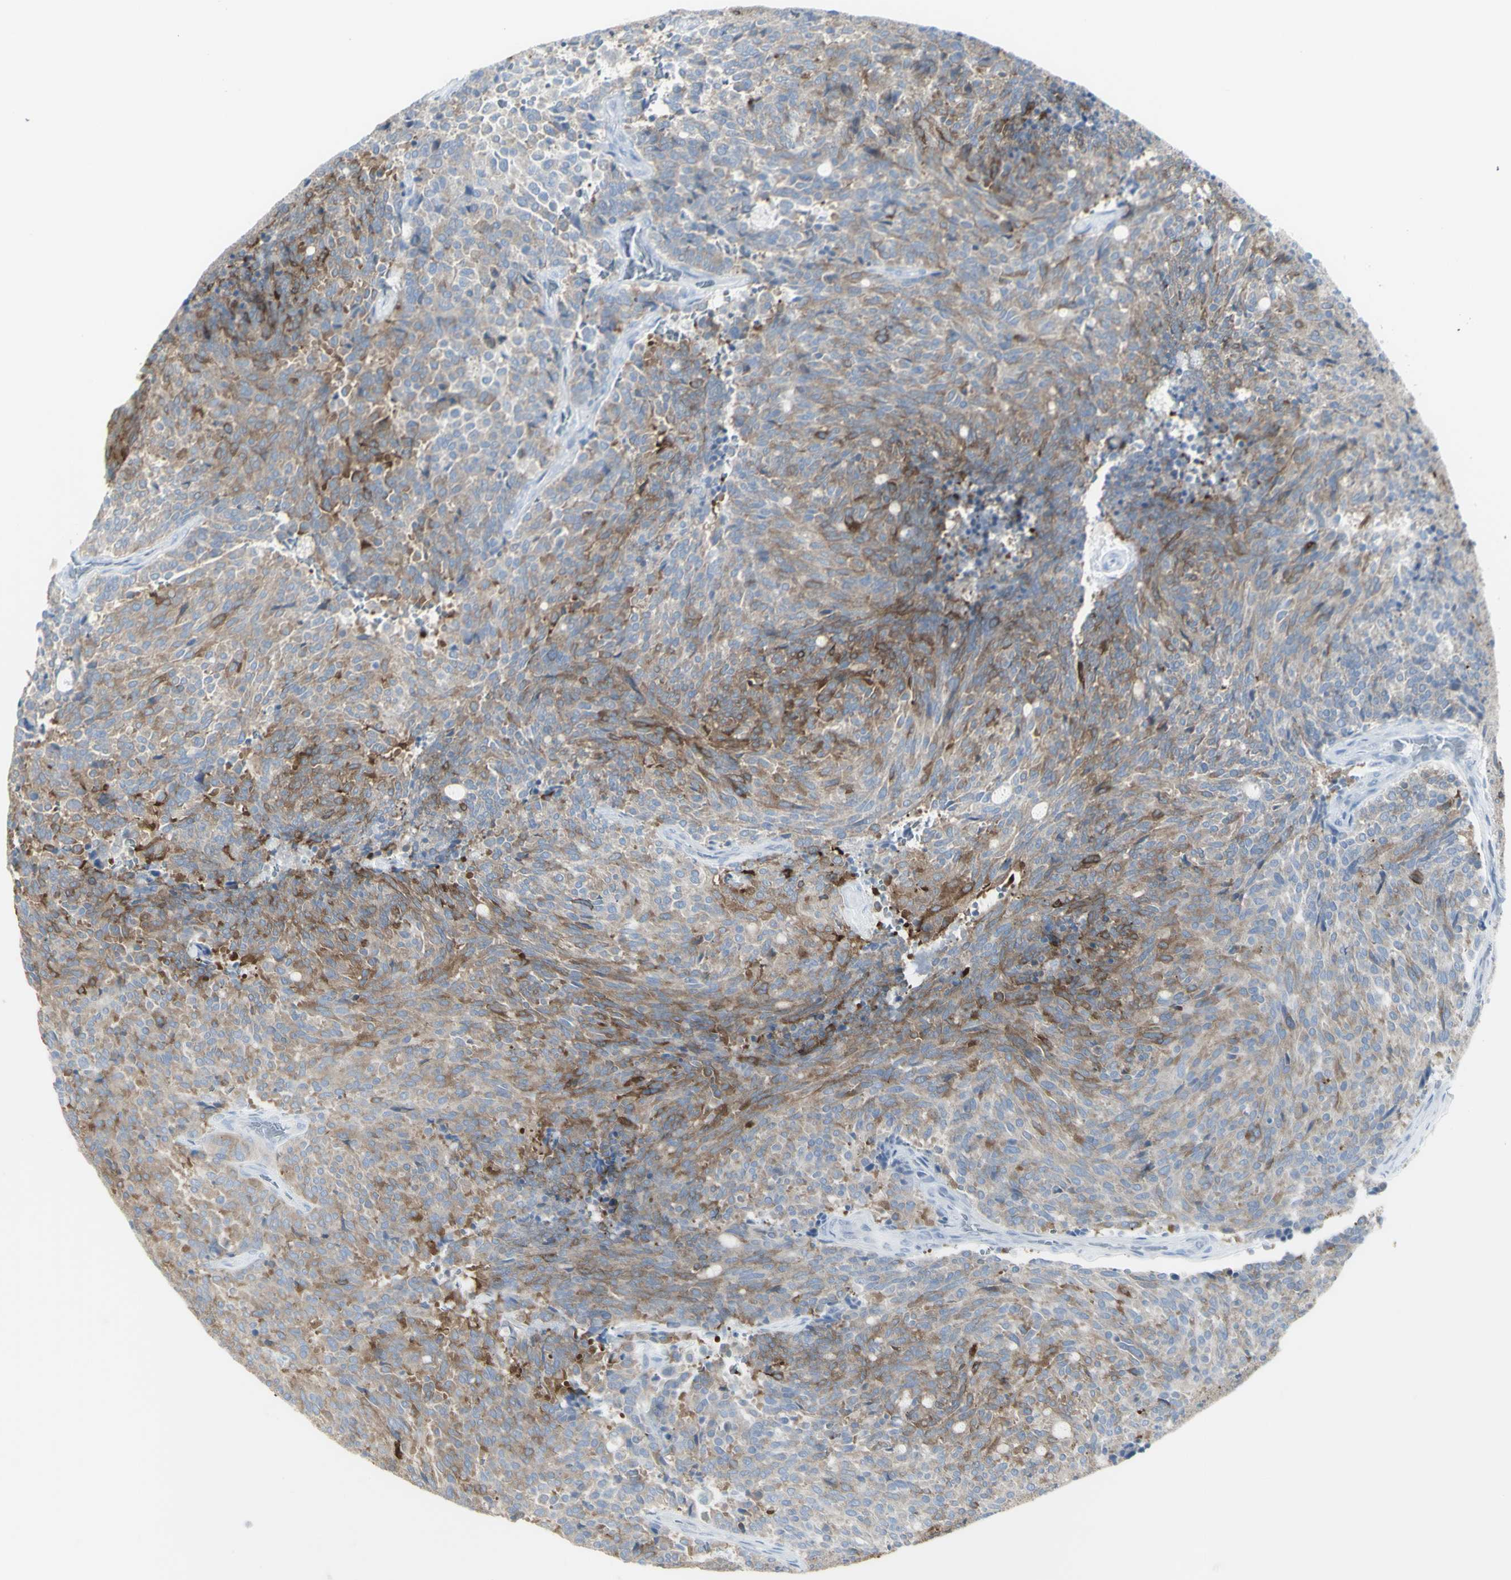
{"staining": {"intensity": "weak", "quantity": "25%-75%", "location": "cytoplasmic/membranous"}, "tissue": "carcinoid", "cell_type": "Tumor cells", "image_type": "cancer", "snomed": [{"axis": "morphology", "description": "Carcinoid, malignant, NOS"}, {"axis": "topography", "description": "Pancreas"}], "caption": "Immunohistochemical staining of human malignant carcinoid shows low levels of weak cytoplasmic/membranous protein staining in about 25%-75% of tumor cells.", "gene": "ENSG00000198211", "patient": {"sex": "female", "age": 54}}